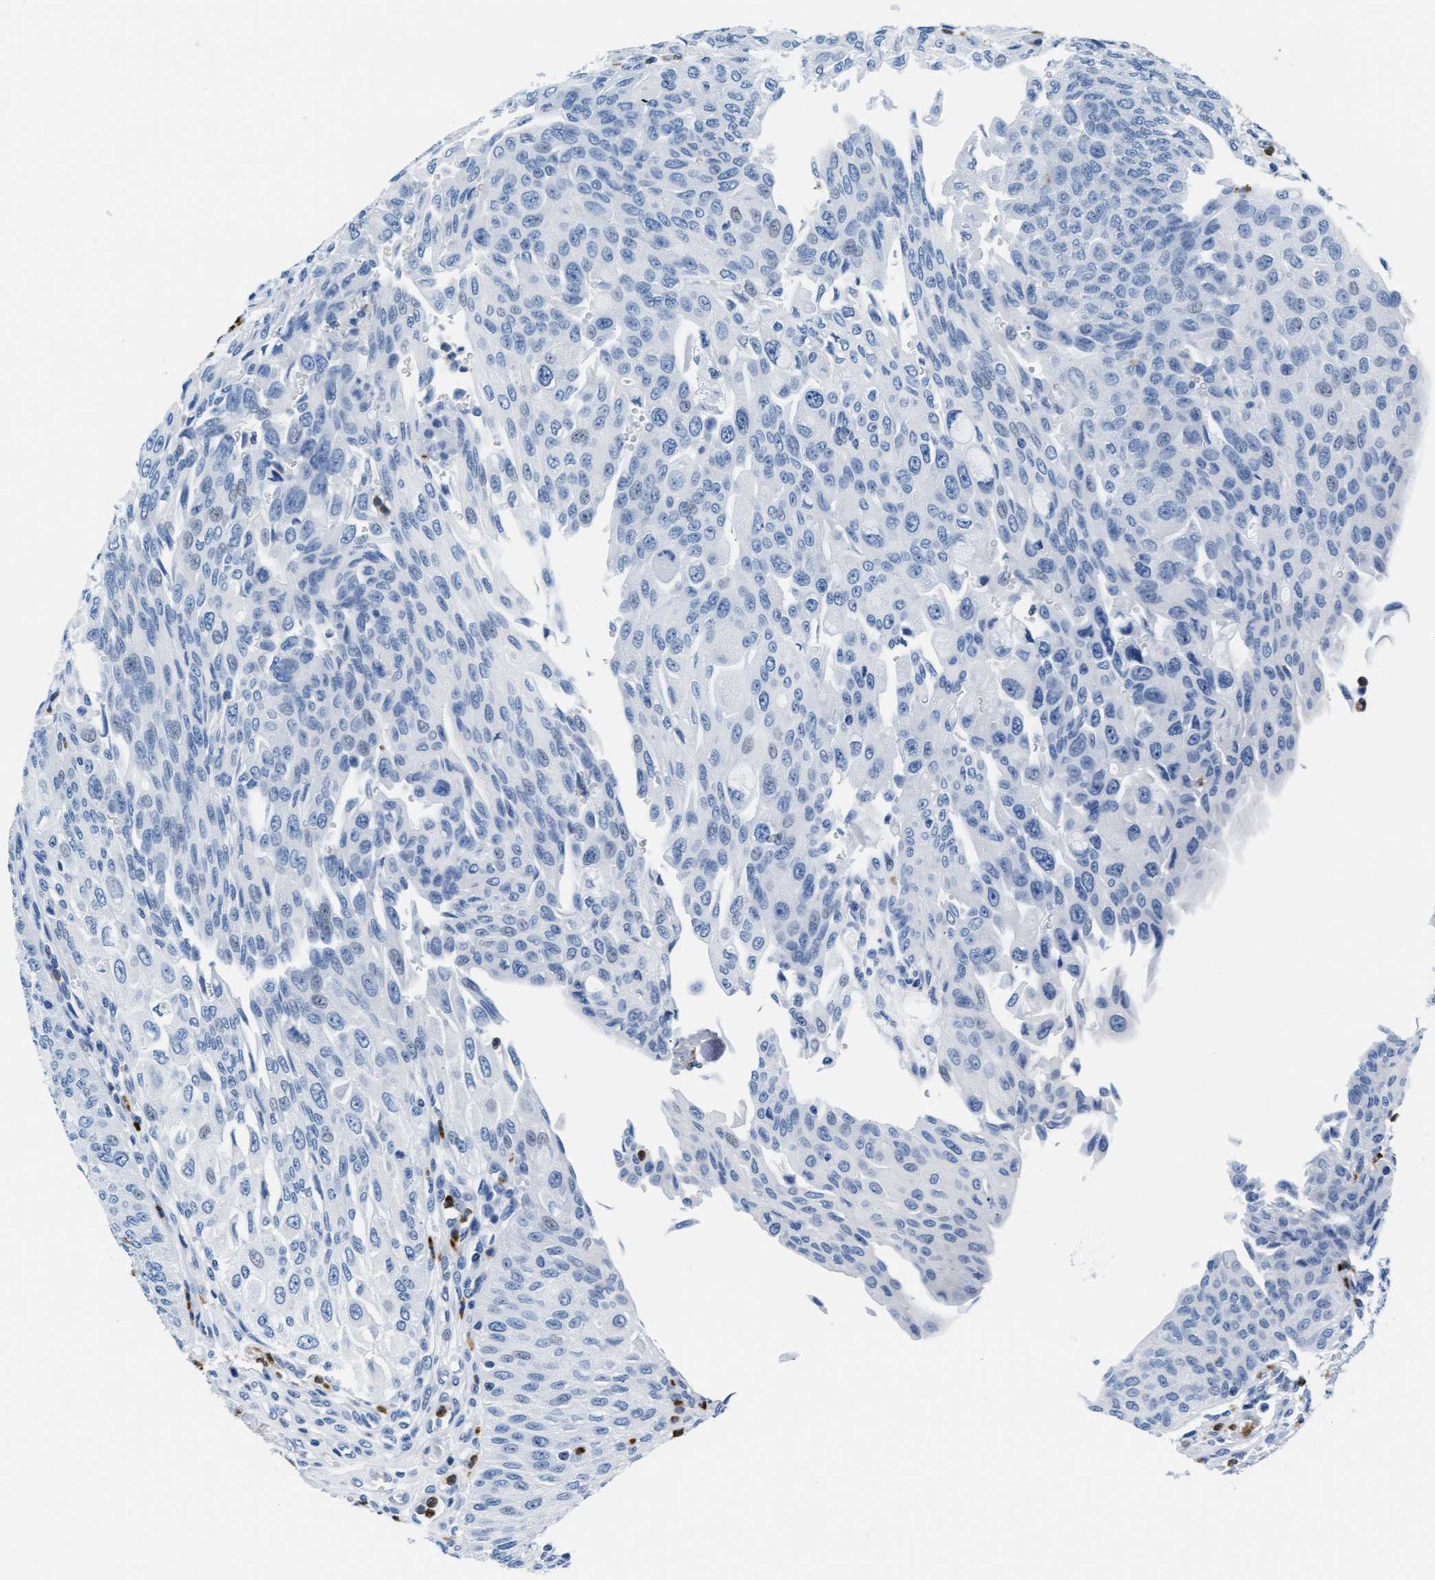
{"staining": {"intensity": "negative", "quantity": "none", "location": "none"}, "tissue": "urothelial cancer", "cell_type": "Tumor cells", "image_type": "cancer", "snomed": [{"axis": "morphology", "description": "Urothelial carcinoma, High grade"}, {"axis": "topography", "description": "Urinary bladder"}], "caption": "This is an immunohistochemistry photomicrograph of urothelial cancer. There is no positivity in tumor cells.", "gene": "MMP8", "patient": {"sex": "male", "age": 46}}